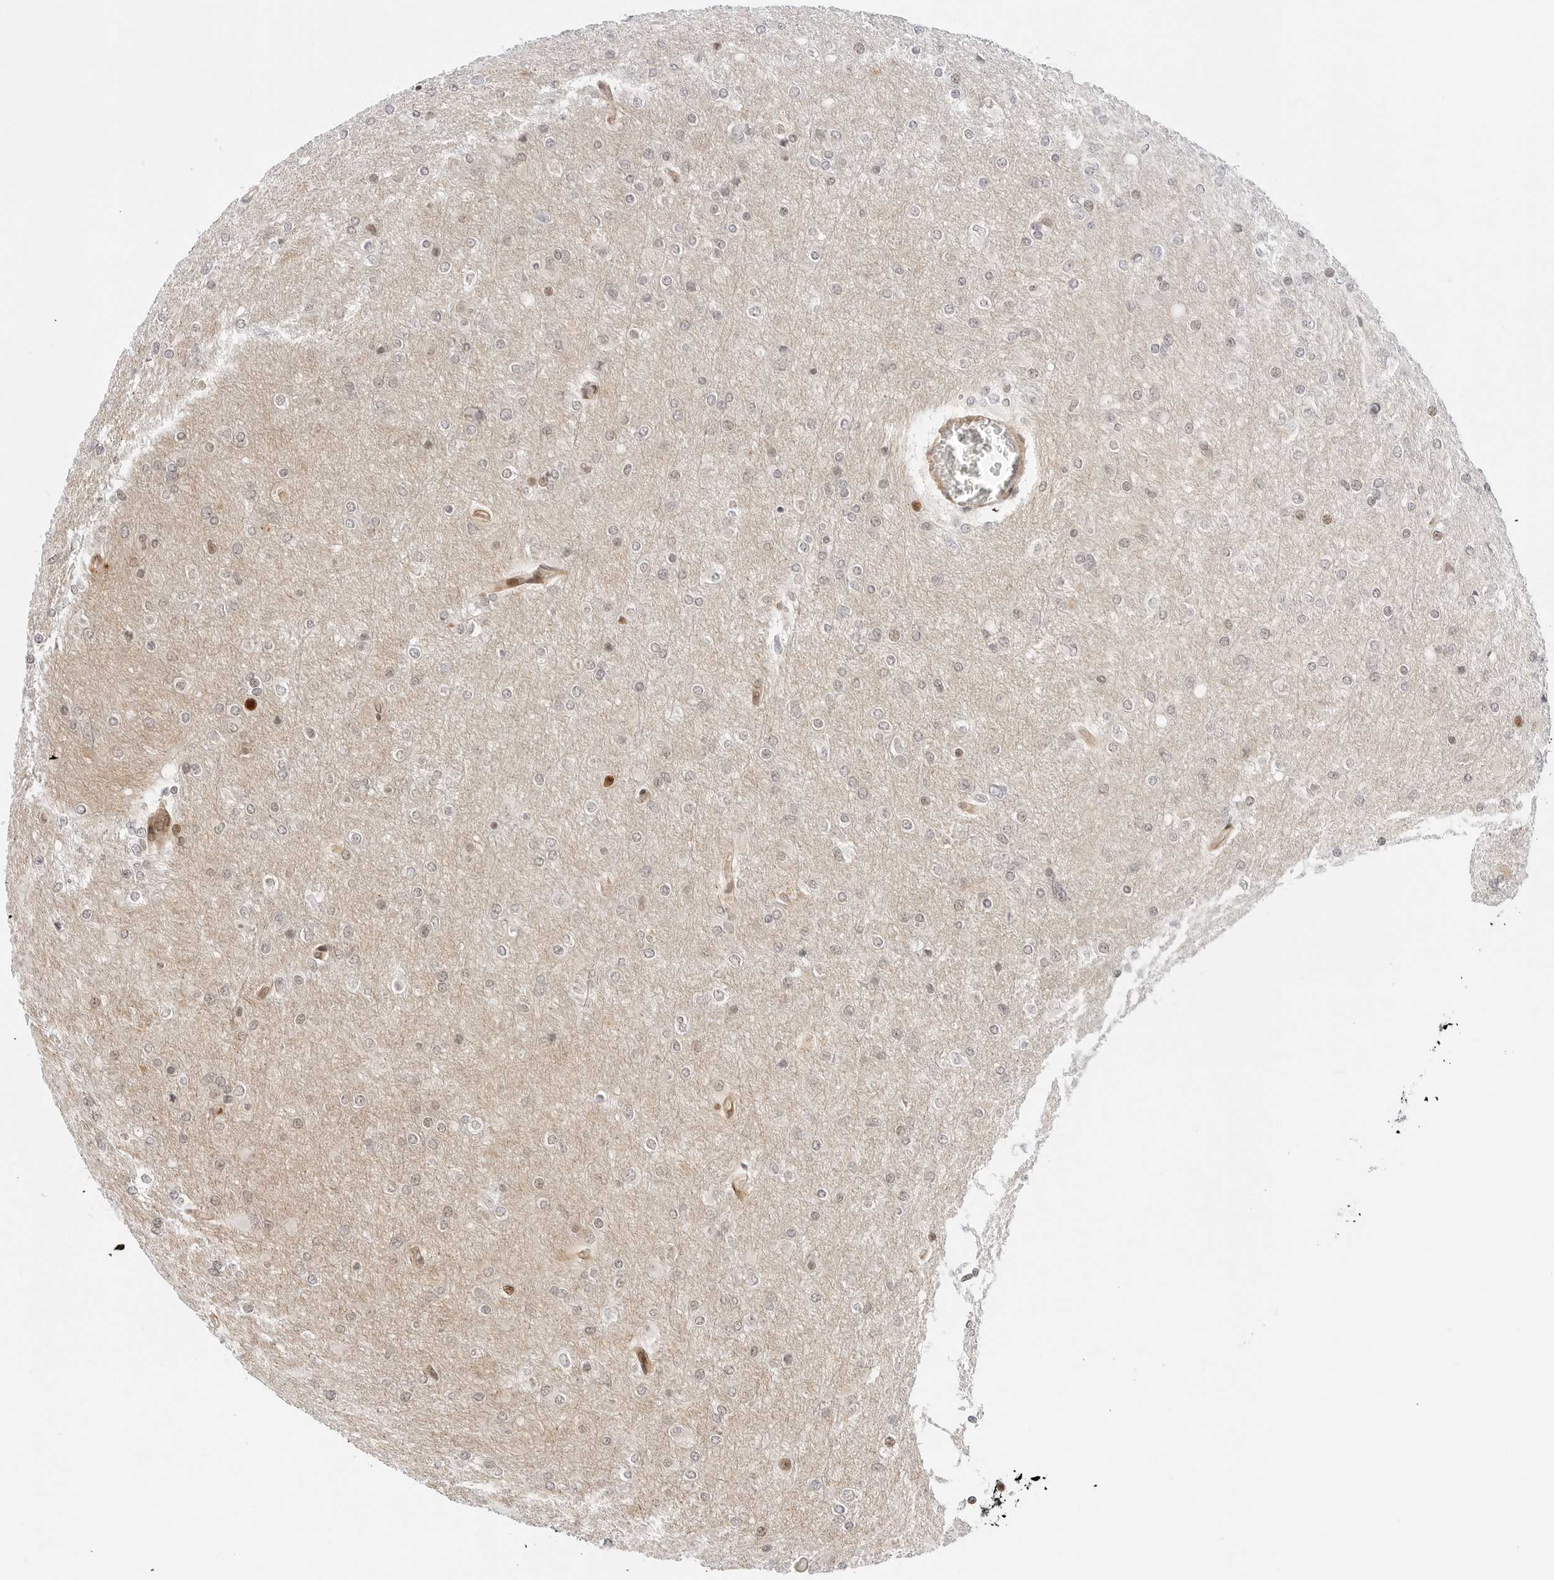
{"staining": {"intensity": "moderate", "quantity": "<25%", "location": "nuclear"}, "tissue": "glioma", "cell_type": "Tumor cells", "image_type": "cancer", "snomed": [{"axis": "morphology", "description": "Glioma, malignant, High grade"}, {"axis": "topography", "description": "Cerebral cortex"}], "caption": "Malignant glioma (high-grade) stained with a brown dye demonstrates moderate nuclear positive staining in approximately <25% of tumor cells.", "gene": "ZNF613", "patient": {"sex": "female", "age": 36}}